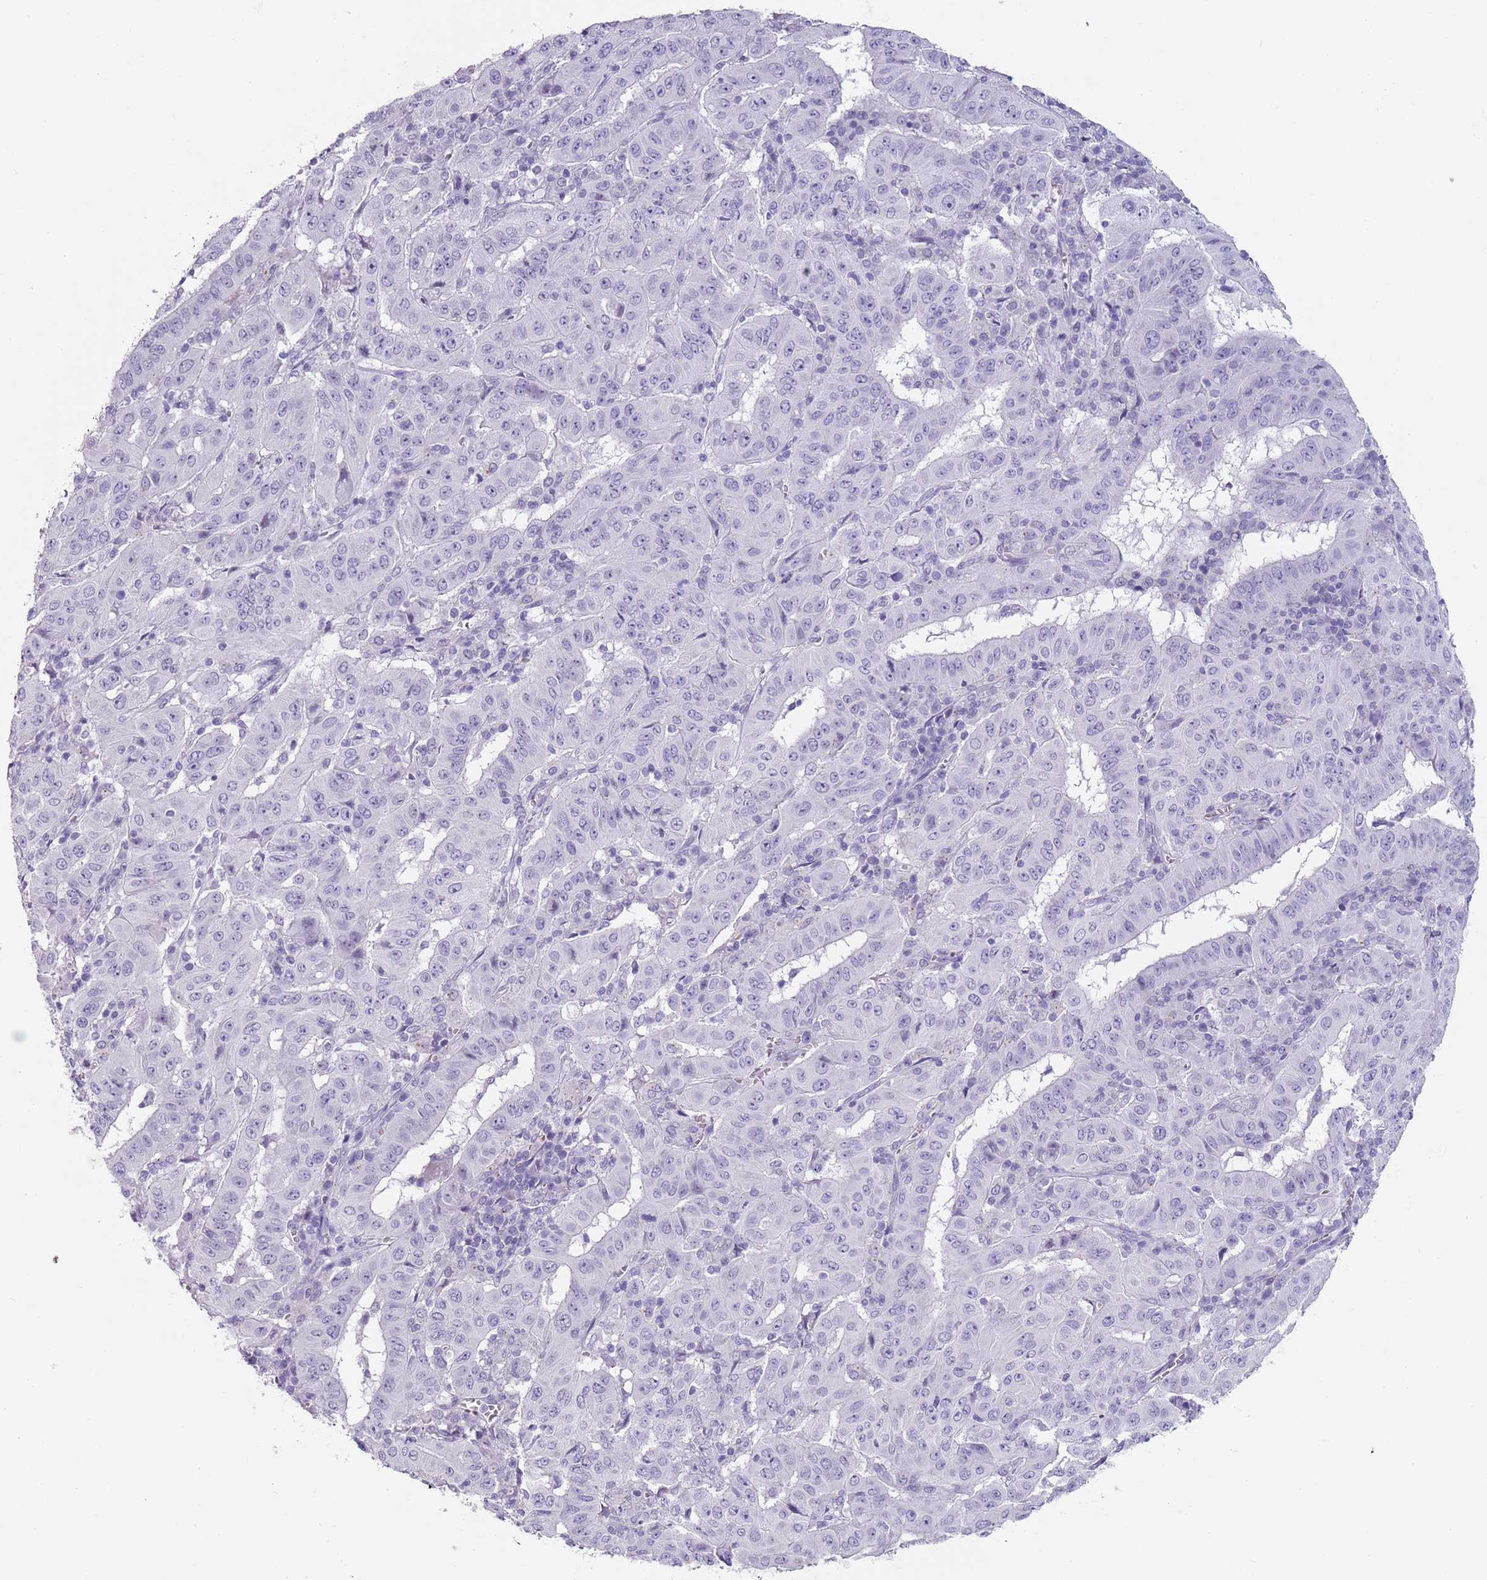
{"staining": {"intensity": "negative", "quantity": "none", "location": "none"}, "tissue": "pancreatic cancer", "cell_type": "Tumor cells", "image_type": "cancer", "snomed": [{"axis": "morphology", "description": "Adenocarcinoma, NOS"}, {"axis": "topography", "description": "Pancreas"}], "caption": "DAB immunohistochemical staining of human adenocarcinoma (pancreatic) demonstrates no significant positivity in tumor cells.", "gene": "SPESP1", "patient": {"sex": "male", "age": 63}}